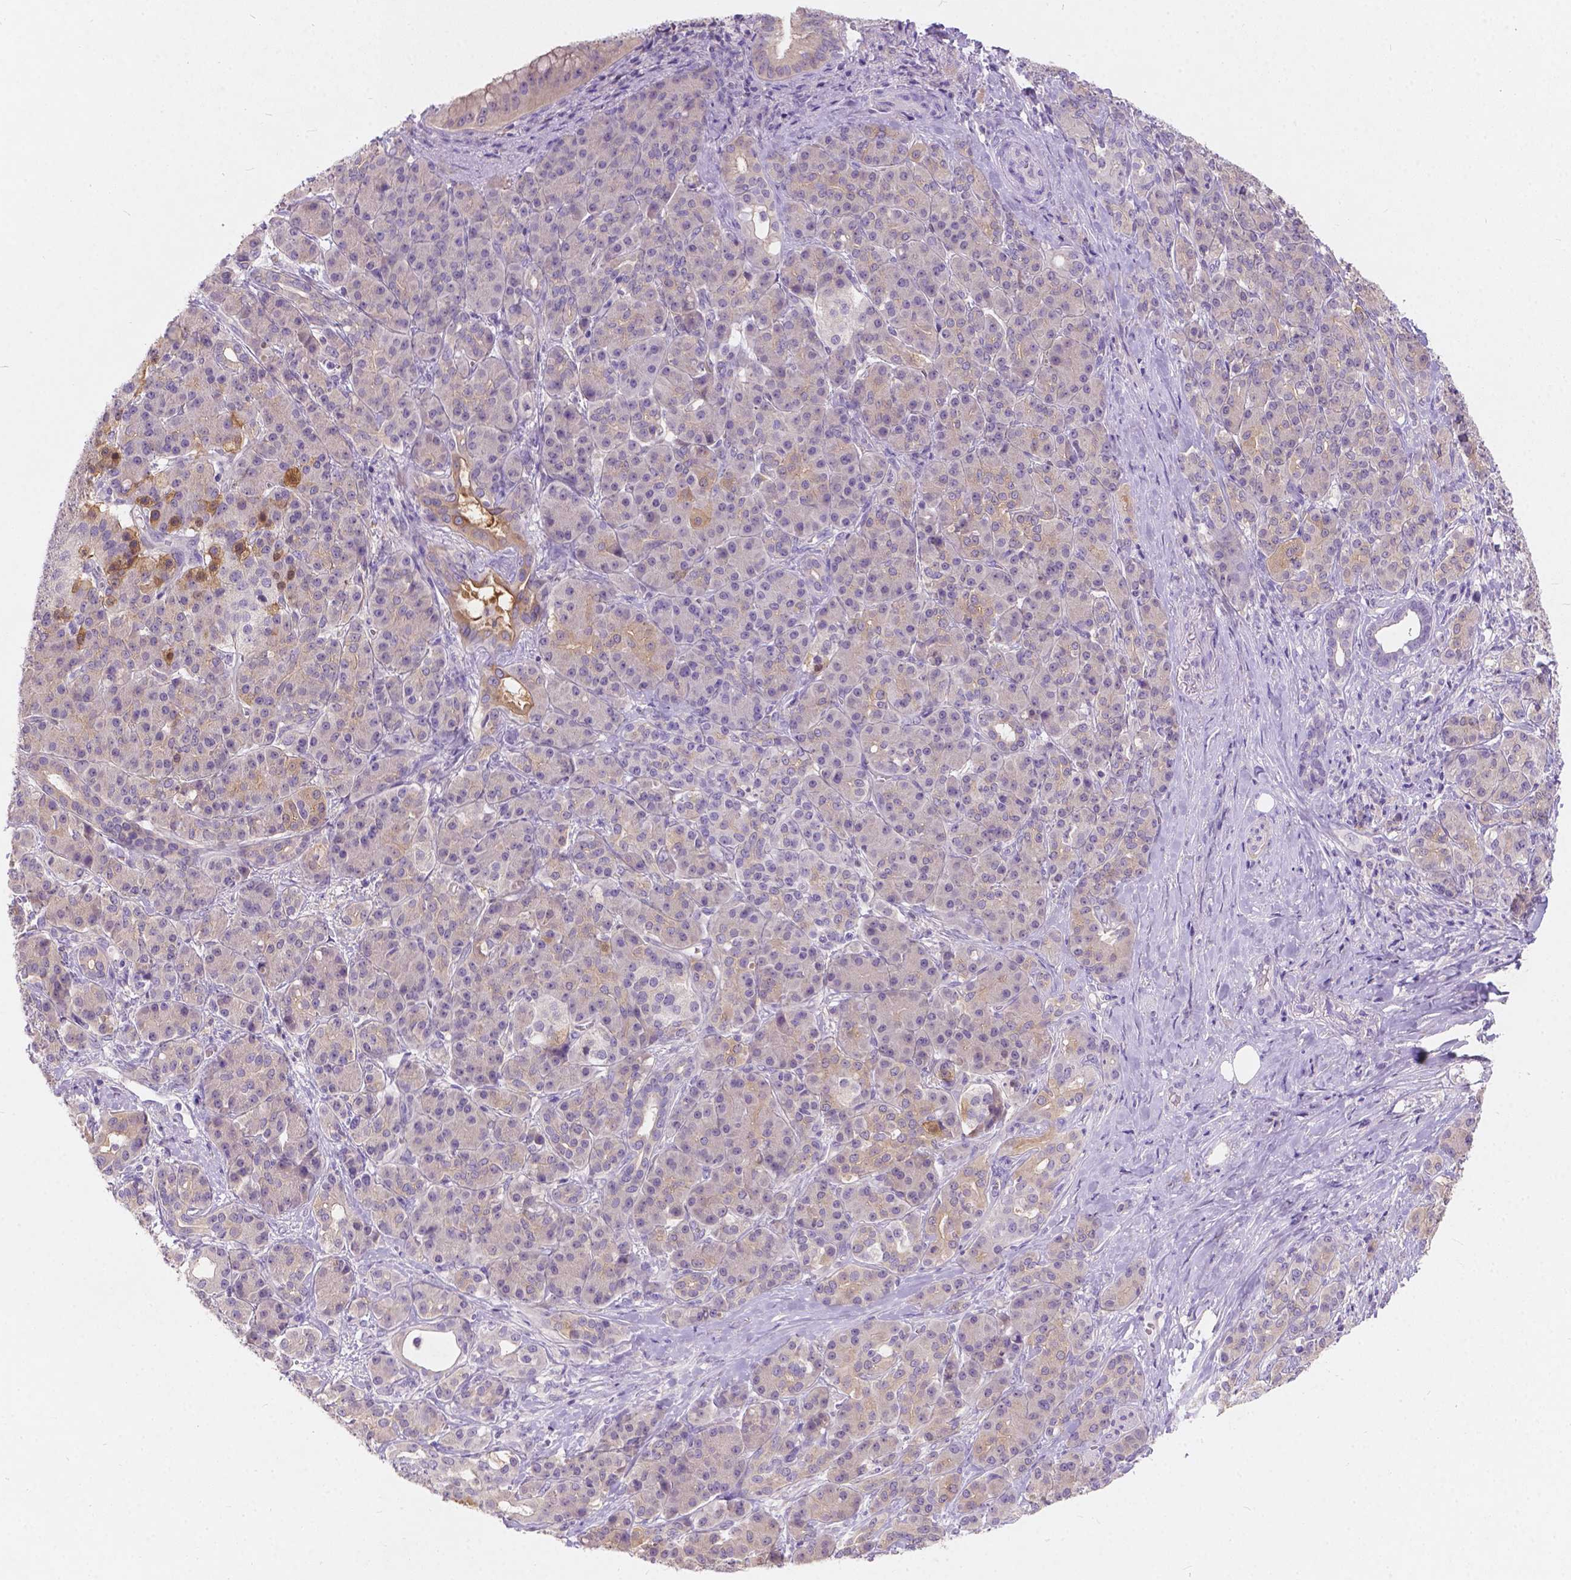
{"staining": {"intensity": "weak", "quantity": ">75%", "location": "cytoplasmic/membranous"}, "tissue": "pancreatic cancer", "cell_type": "Tumor cells", "image_type": "cancer", "snomed": [{"axis": "morphology", "description": "Normal tissue, NOS"}, {"axis": "morphology", "description": "Inflammation, NOS"}, {"axis": "morphology", "description": "Adenocarcinoma, NOS"}, {"axis": "topography", "description": "Pancreas"}], "caption": "A high-resolution photomicrograph shows immunohistochemistry (IHC) staining of pancreatic cancer (adenocarcinoma), which reveals weak cytoplasmic/membranous expression in about >75% of tumor cells. Using DAB (3,3'-diaminobenzidine) (brown) and hematoxylin (blue) stains, captured at high magnification using brightfield microscopy.", "gene": "PEX11G", "patient": {"sex": "male", "age": 57}}